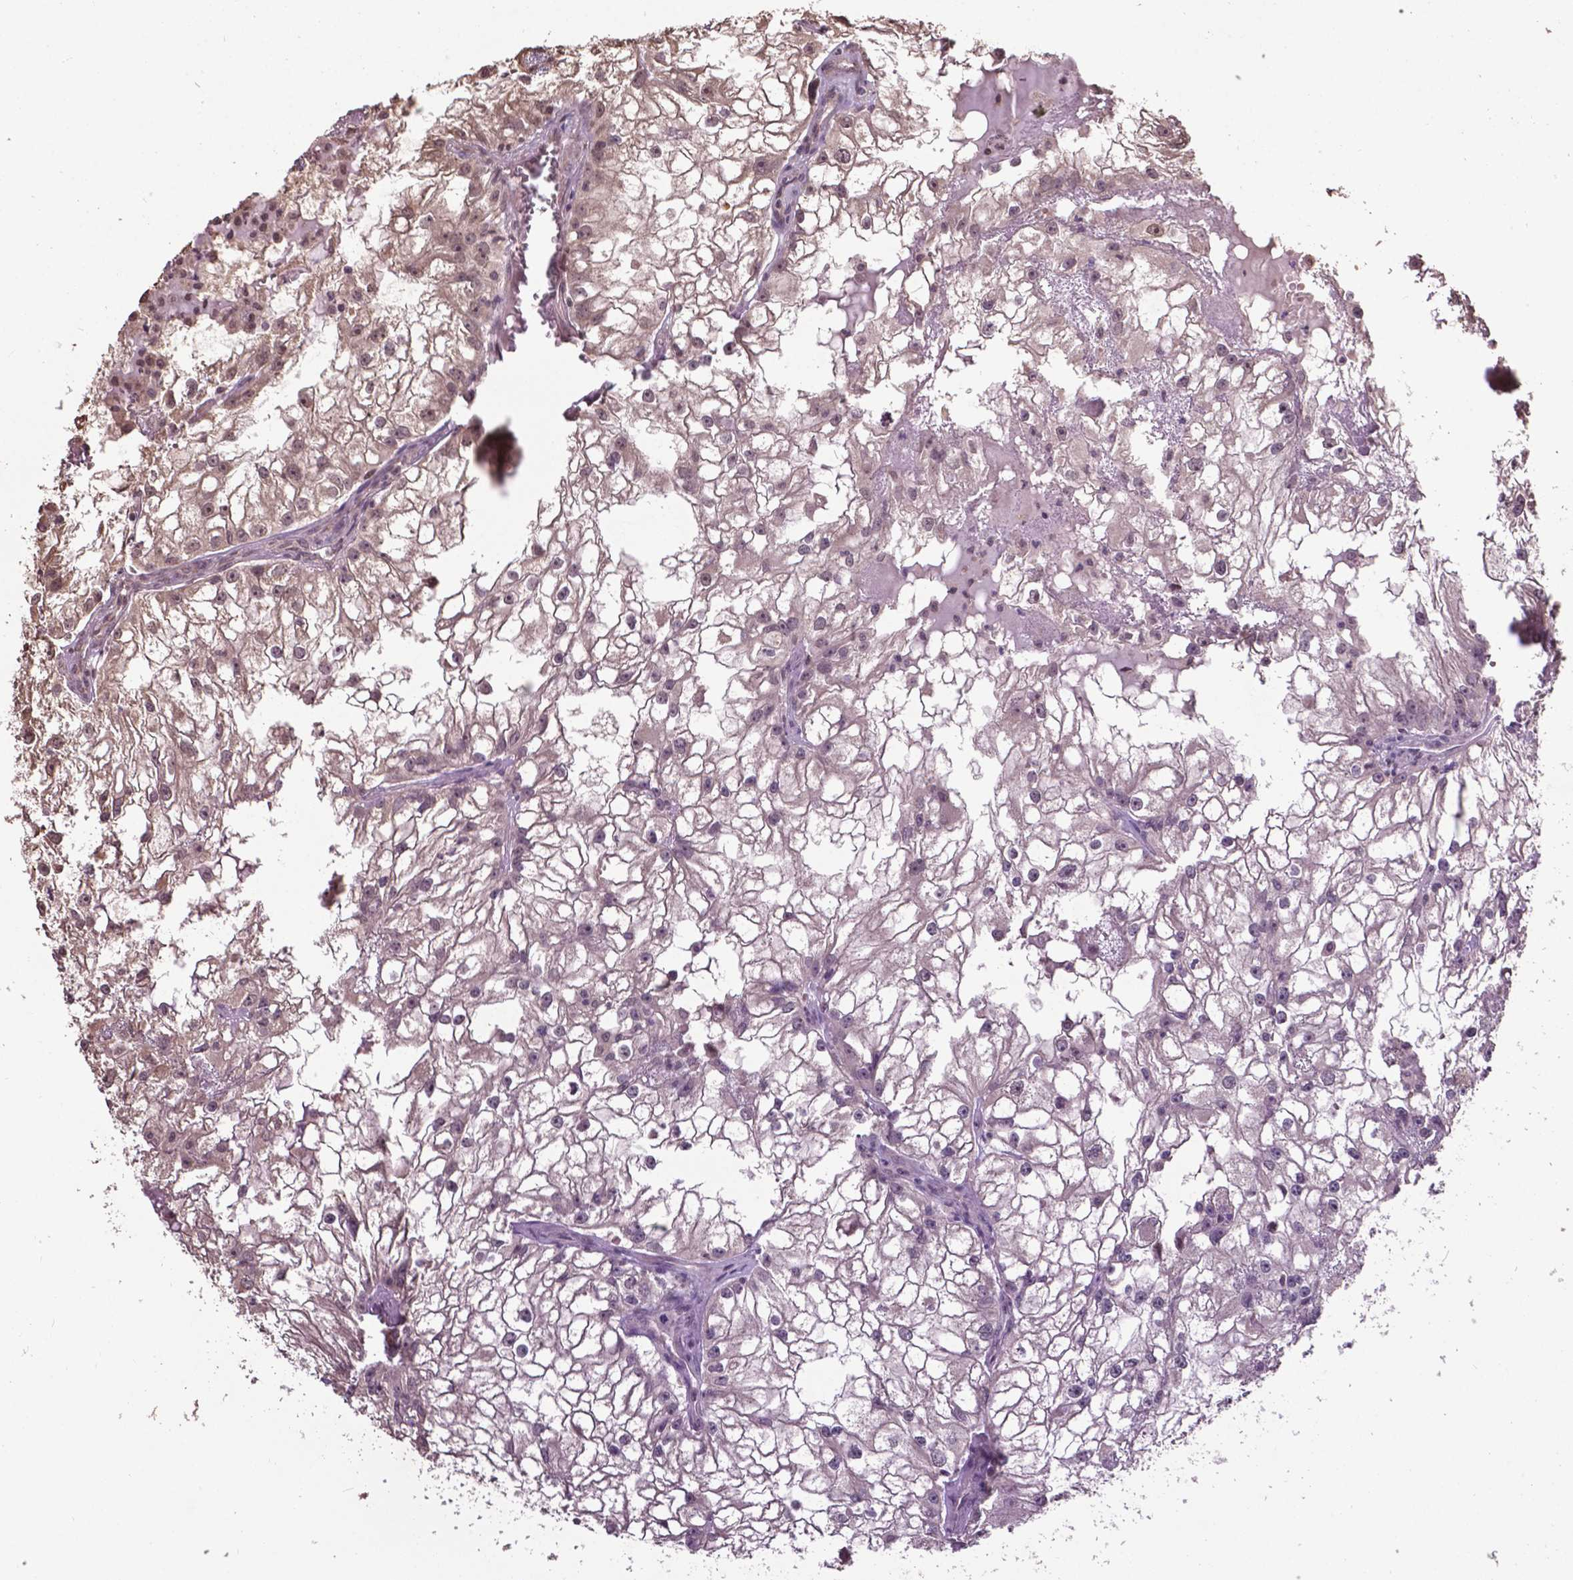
{"staining": {"intensity": "weak", "quantity": "<25%", "location": "cytoplasmic/membranous"}, "tissue": "renal cancer", "cell_type": "Tumor cells", "image_type": "cancer", "snomed": [{"axis": "morphology", "description": "Adenocarcinoma, NOS"}, {"axis": "topography", "description": "Kidney"}], "caption": "Tumor cells show no significant expression in renal cancer (adenocarcinoma).", "gene": "GLRA2", "patient": {"sex": "male", "age": 59}}